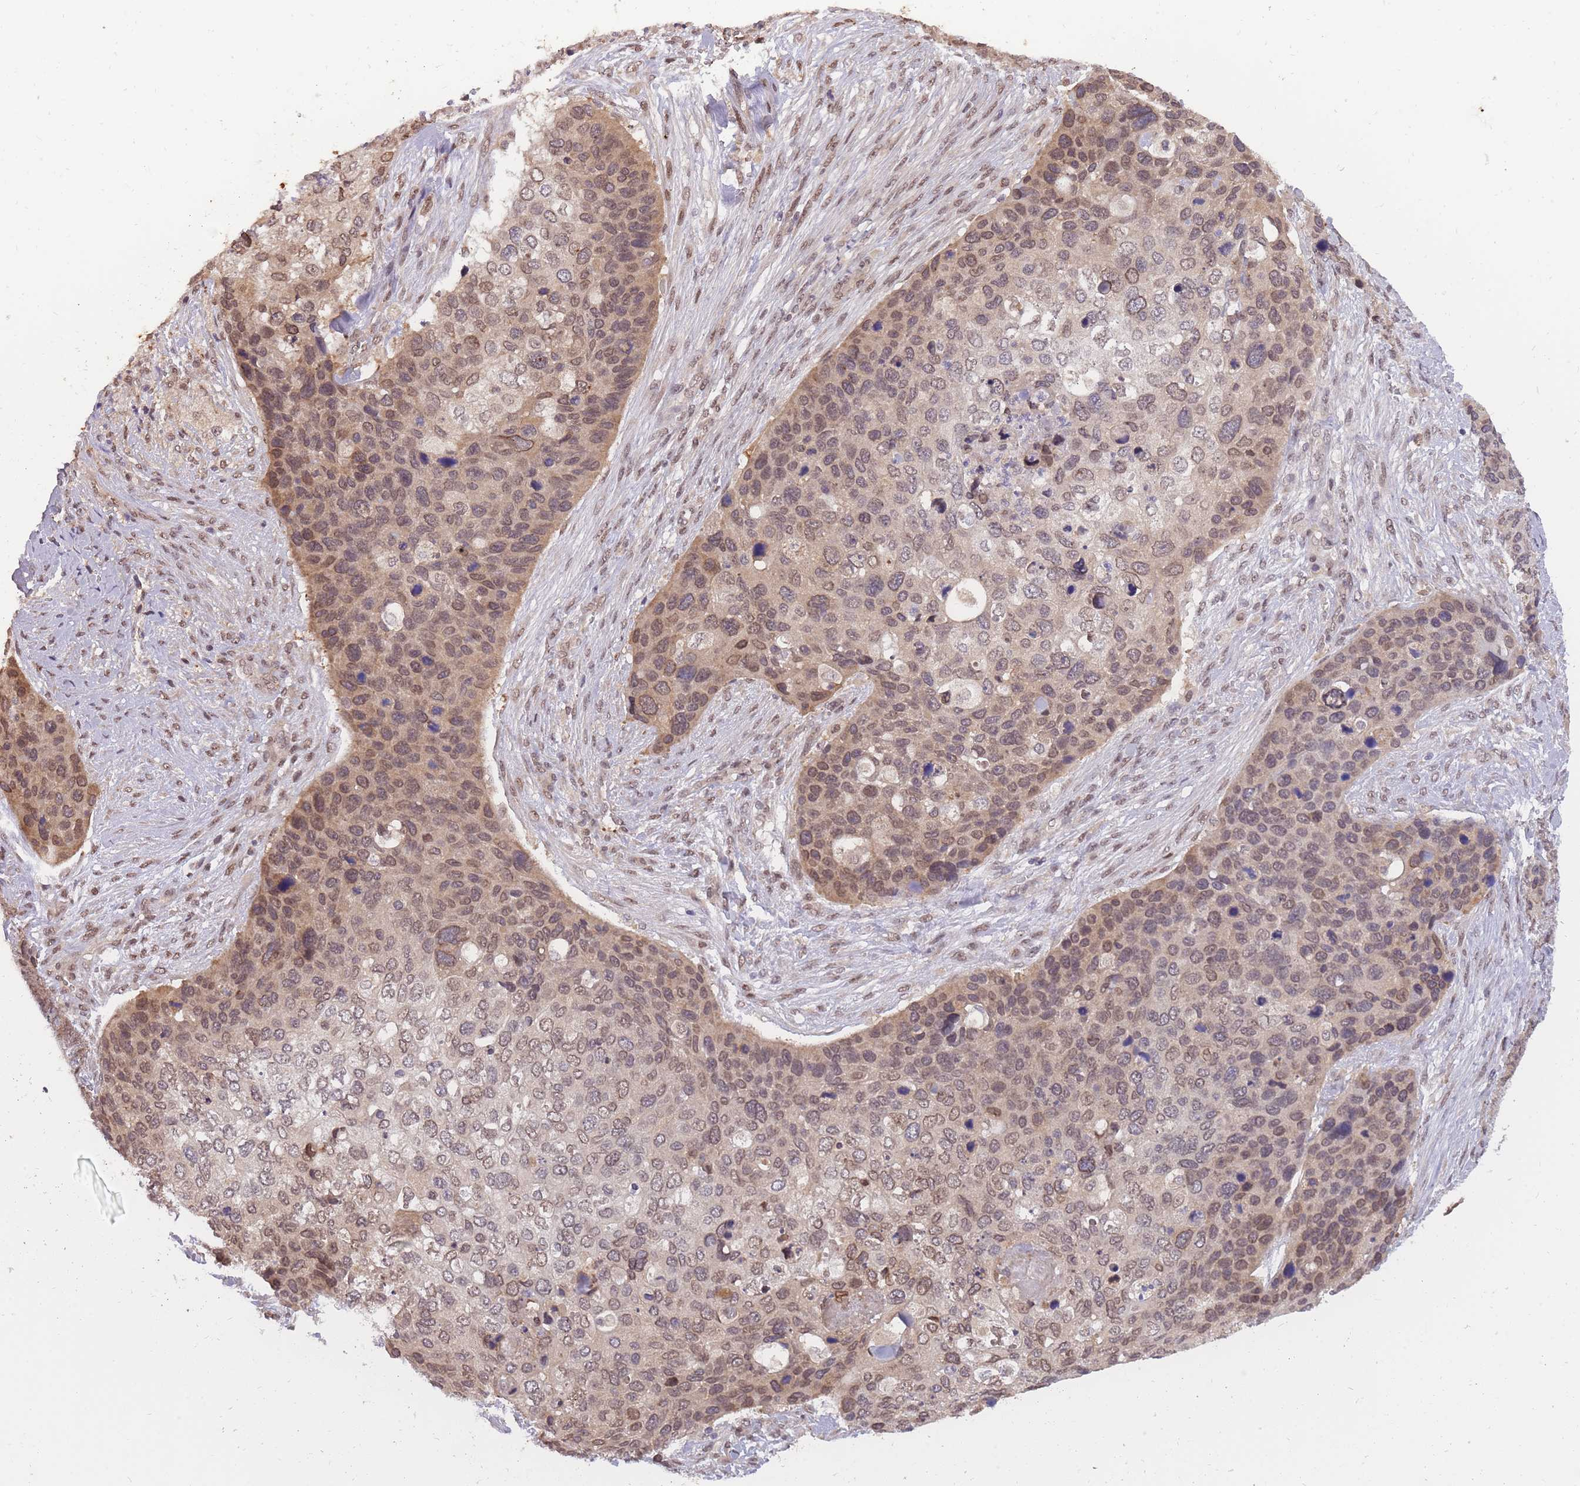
{"staining": {"intensity": "moderate", "quantity": ">75%", "location": "cytoplasmic/membranous,nuclear"}, "tissue": "skin cancer", "cell_type": "Tumor cells", "image_type": "cancer", "snomed": [{"axis": "morphology", "description": "Basal cell carcinoma"}, {"axis": "topography", "description": "Skin"}], "caption": "This is a micrograph of IHC staining of skin cancer, which shows moderate positivity in the cytoplasmic/membranous and nuclear of tumor cells.", "gene": "CDIP1", "patient": {"sex": "female", "age": 74}}